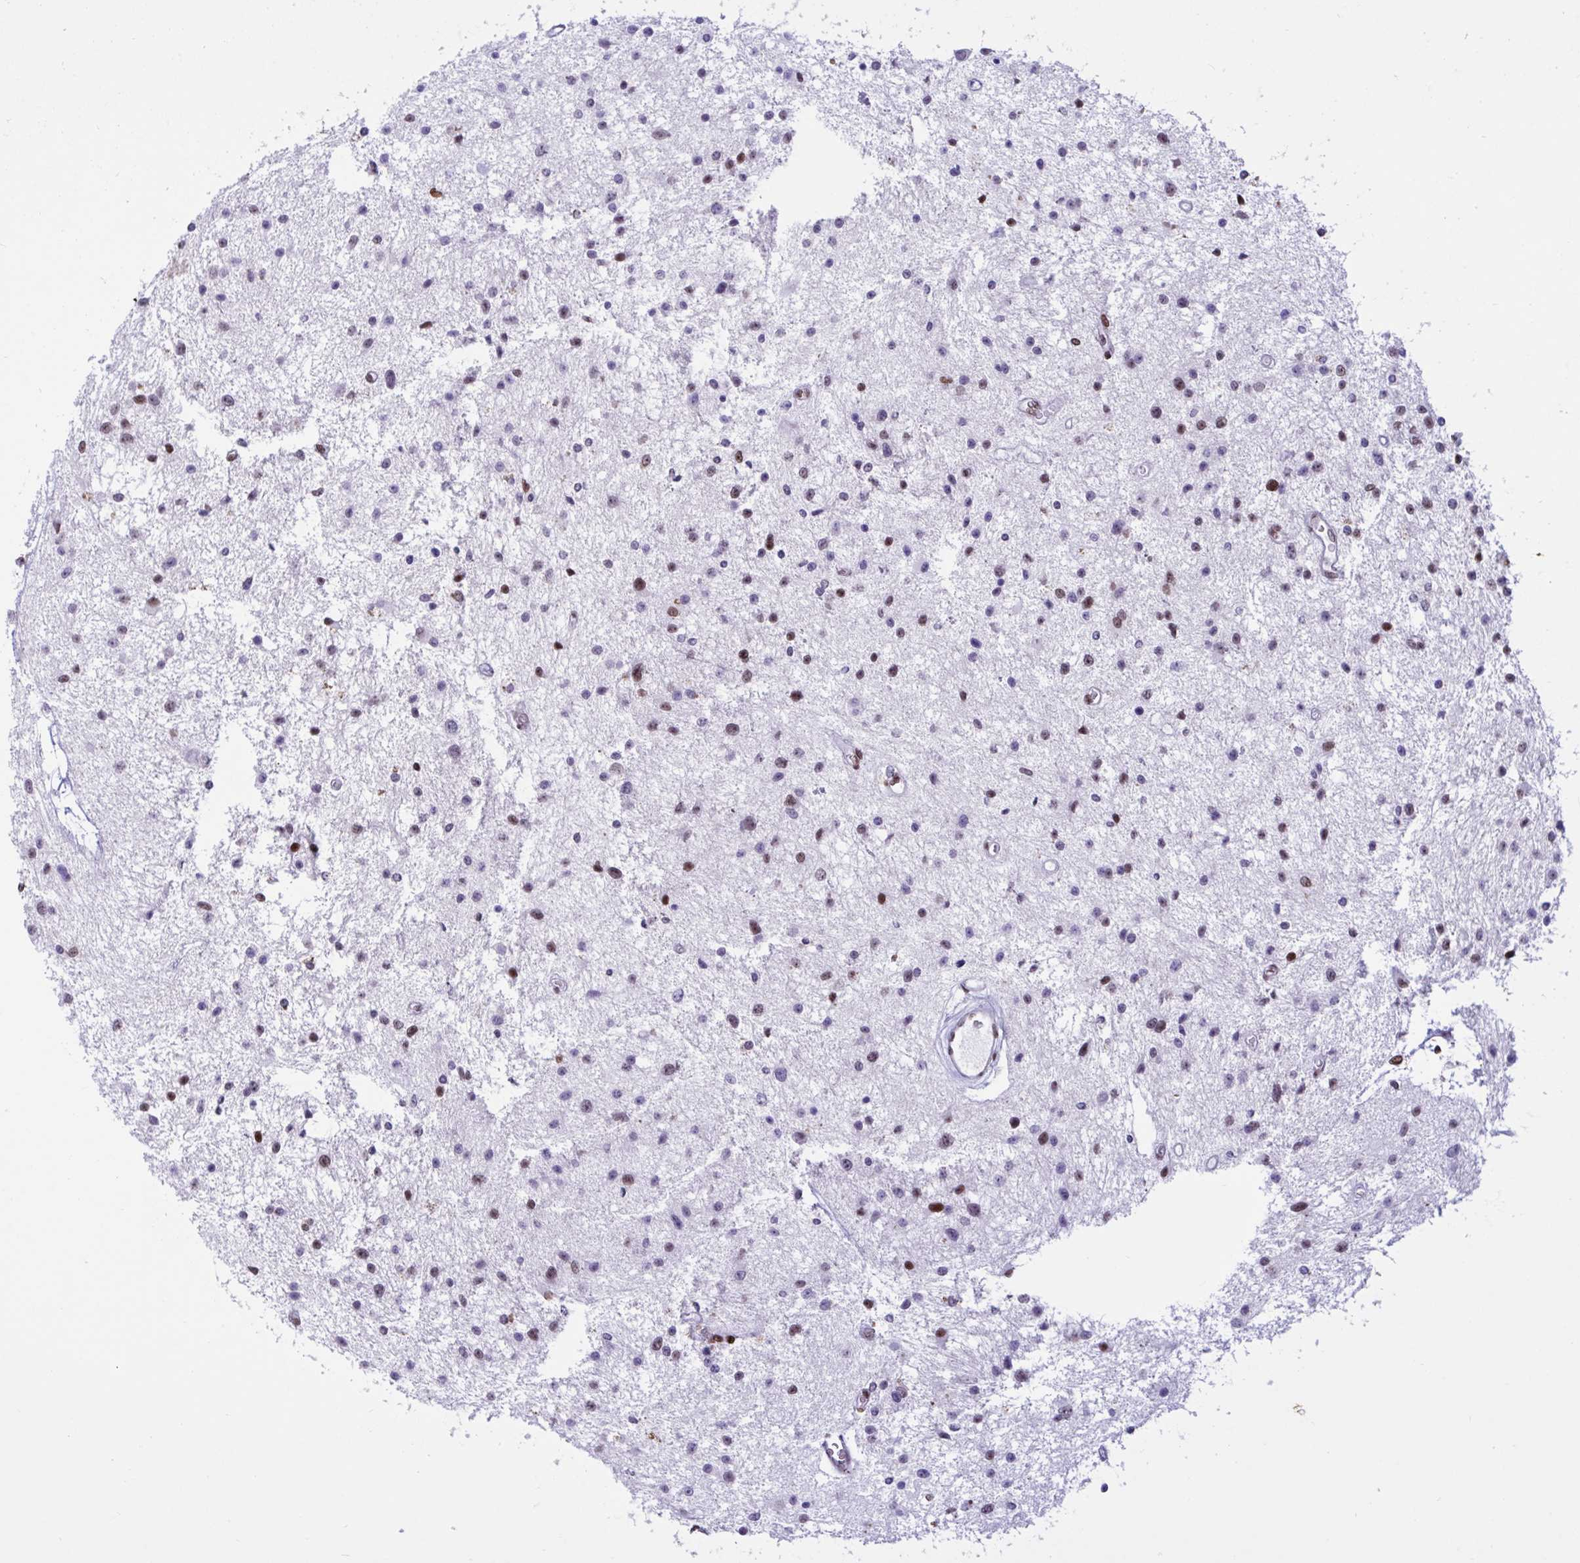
{"staining": {"intensity": "weak", "quantity": "<25%", "location": "nuclear"}, "tissue": "glioma", "cell_type": "Tumor cells", "image_type": "cancer", "snomed": [{"axis": "morphology", "description": "Glioma, malignant, Low grade"}, {"axis": "topography", "description": "Brain"}], "caption": "DAB immunohistochemical staining of human low-grade glioma (malignant) displays no significant positivity in tumor cells. (Brightfield microscopy of DAB (3,3'-diaminobenzidine) immunohistochemistry (IHC) at high magnification).", "gene": "HMGB2", "patient": {"sex": "male", "age": 43}}